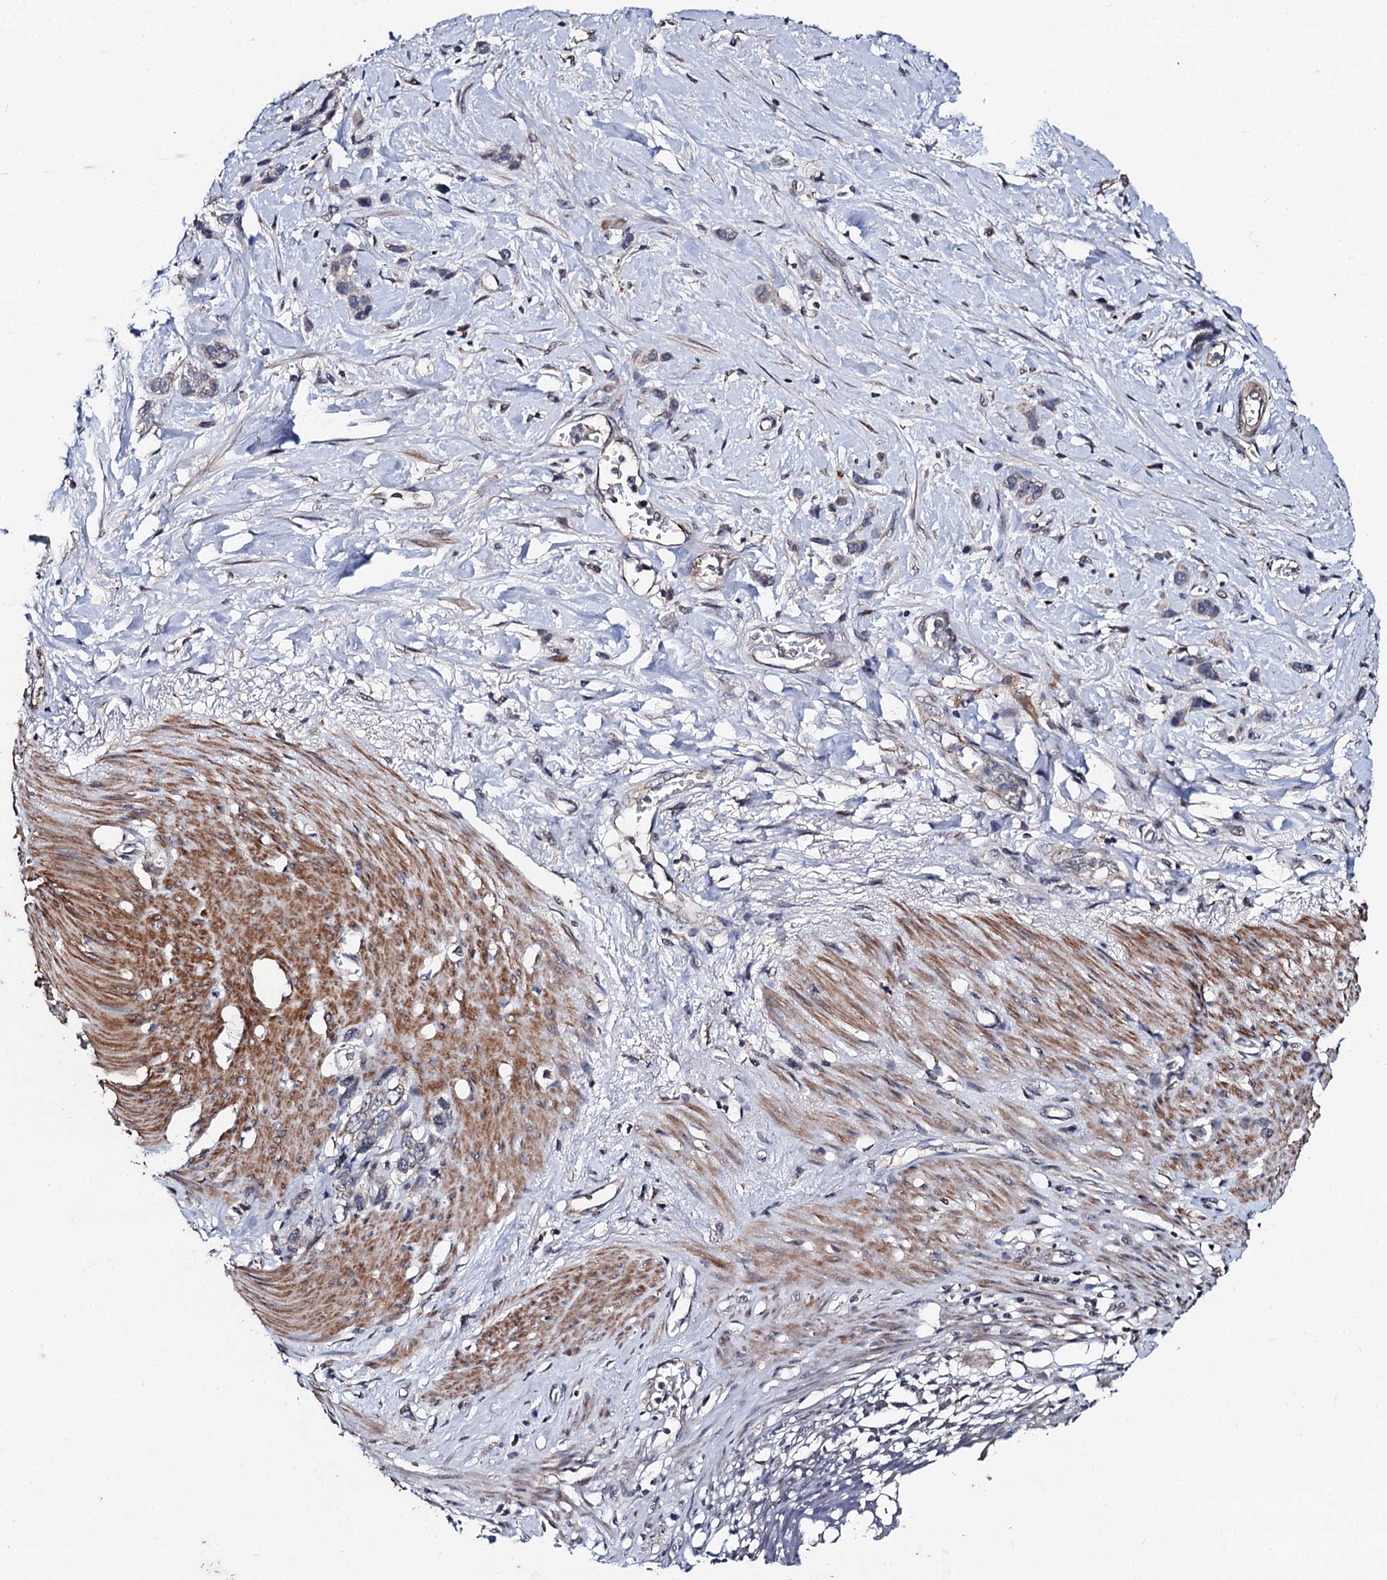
{"staining": {"intensity": "negative", "quantity": "none", "location": "none"}, "tissue": "stomach cancer", "cell_type": "Tumor cells", "image_type": "cancer", "snomed": [{"axis": "morphology", "description": "Adenocarcinoma, NOS"}, {"axis": "morphology", "description": "Adenocarcinoma, High grade"}, {"axis": "topography", "description": "Stomach, upper"}, {"axis": "topography", "description": "Stomach, lower"}], "caption": "High magnification brightfield microscopy of stomach cancer stained with DAB (brown) and counterstained with hematoxylin (blue): tumor cells show no significant positivity. (DAB immunohistochemistry visualized using brightfield microscopy, high magnification).", "gene": "PPTC7", "patient": {"sex": "female", "age": 65}}